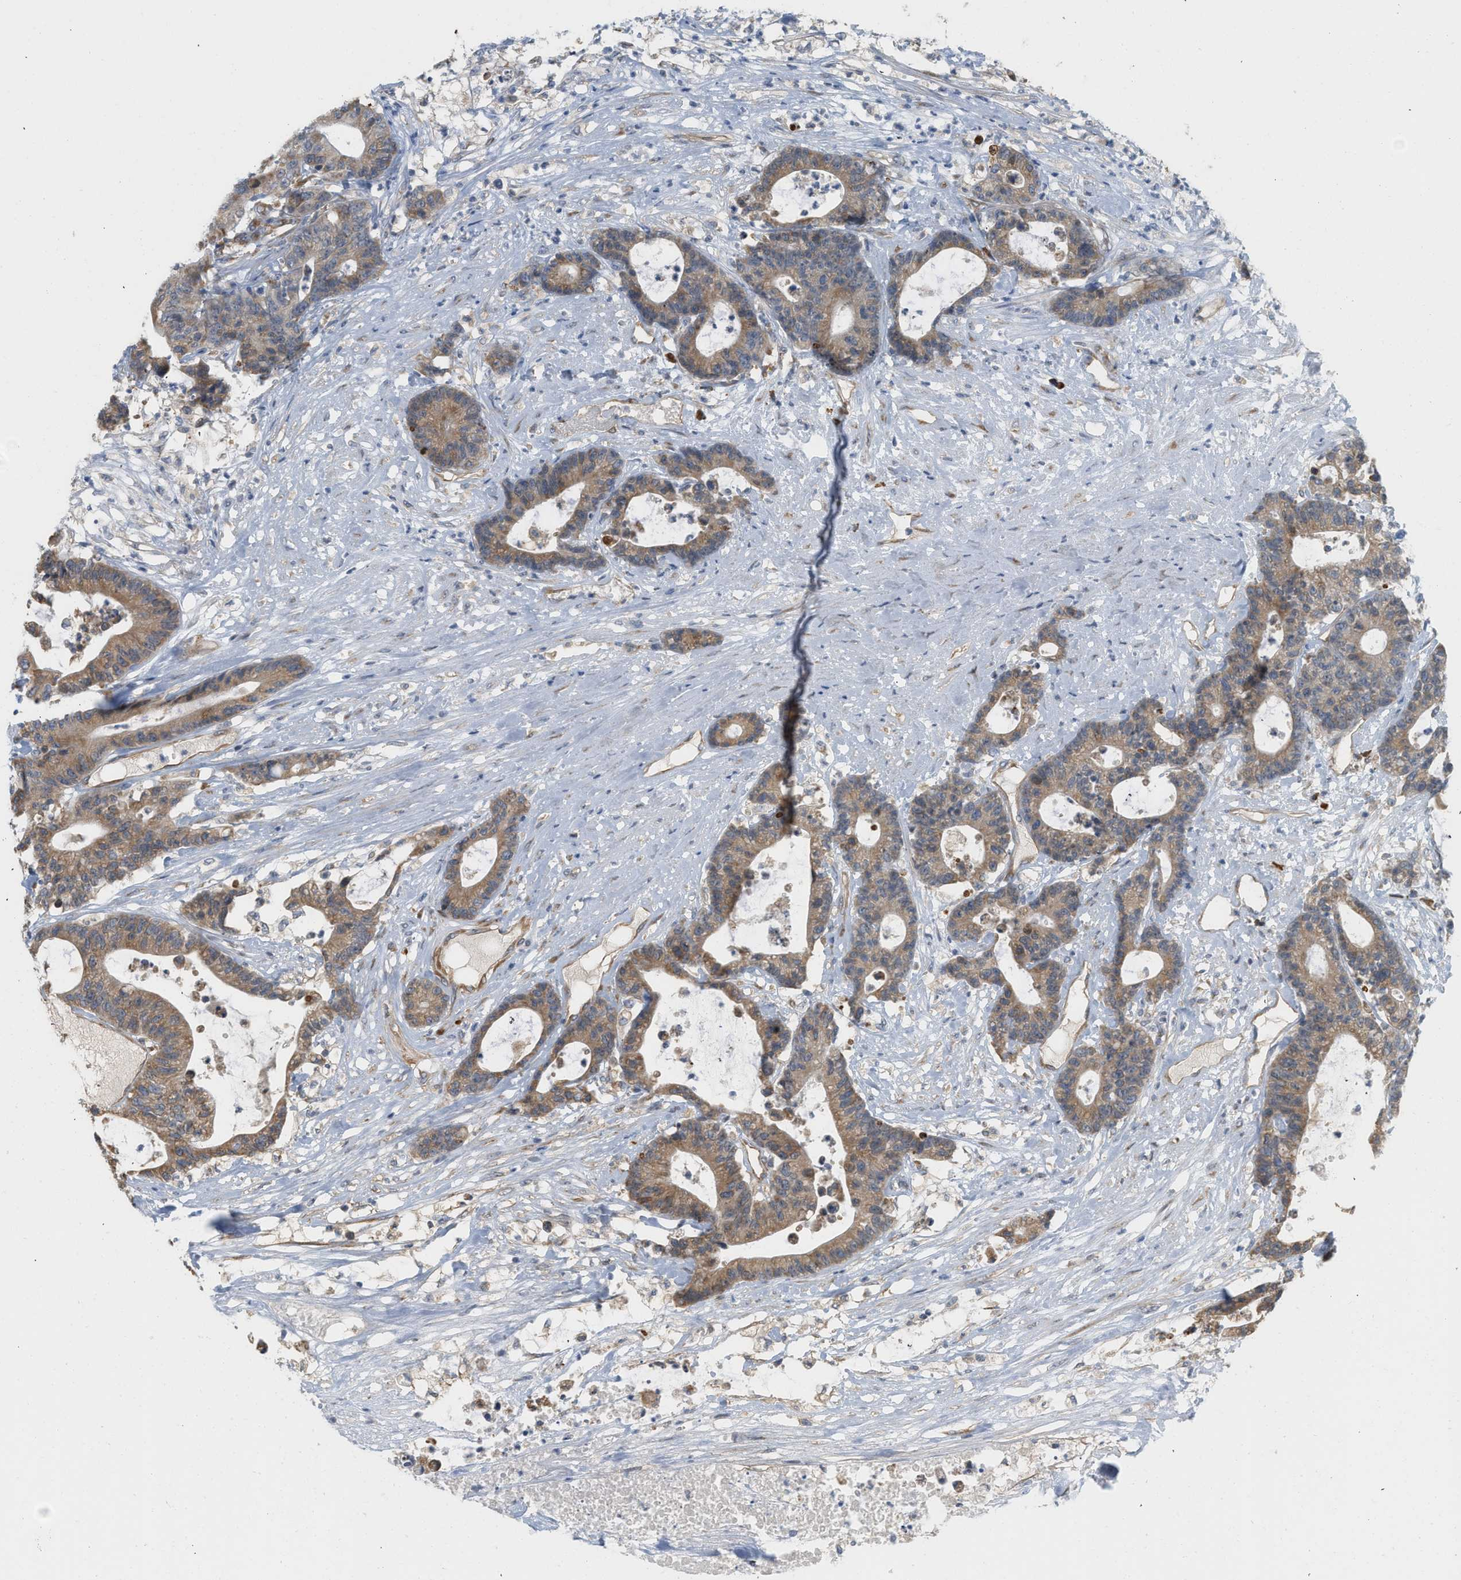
{"staining": {"intensity": "moderate", "quantity": ">75%", "location": "cytoplasmic/membranous"}, "tissue": "colorectal cancer", "cell_type": "Tumor cells", "image_type": "cancer", "snomed": [{"axis": "morphology", "description": "Adenocarcinoma, NOS"}, {"axis": "topography", "description": "Colon"}], "caption": "Human adenocarcinoma (colorectal) stained with a protein marker shows moderate staining in tumor cells.", "gene": "SVOP", "patient": {"sex": "female", "age": 84}}